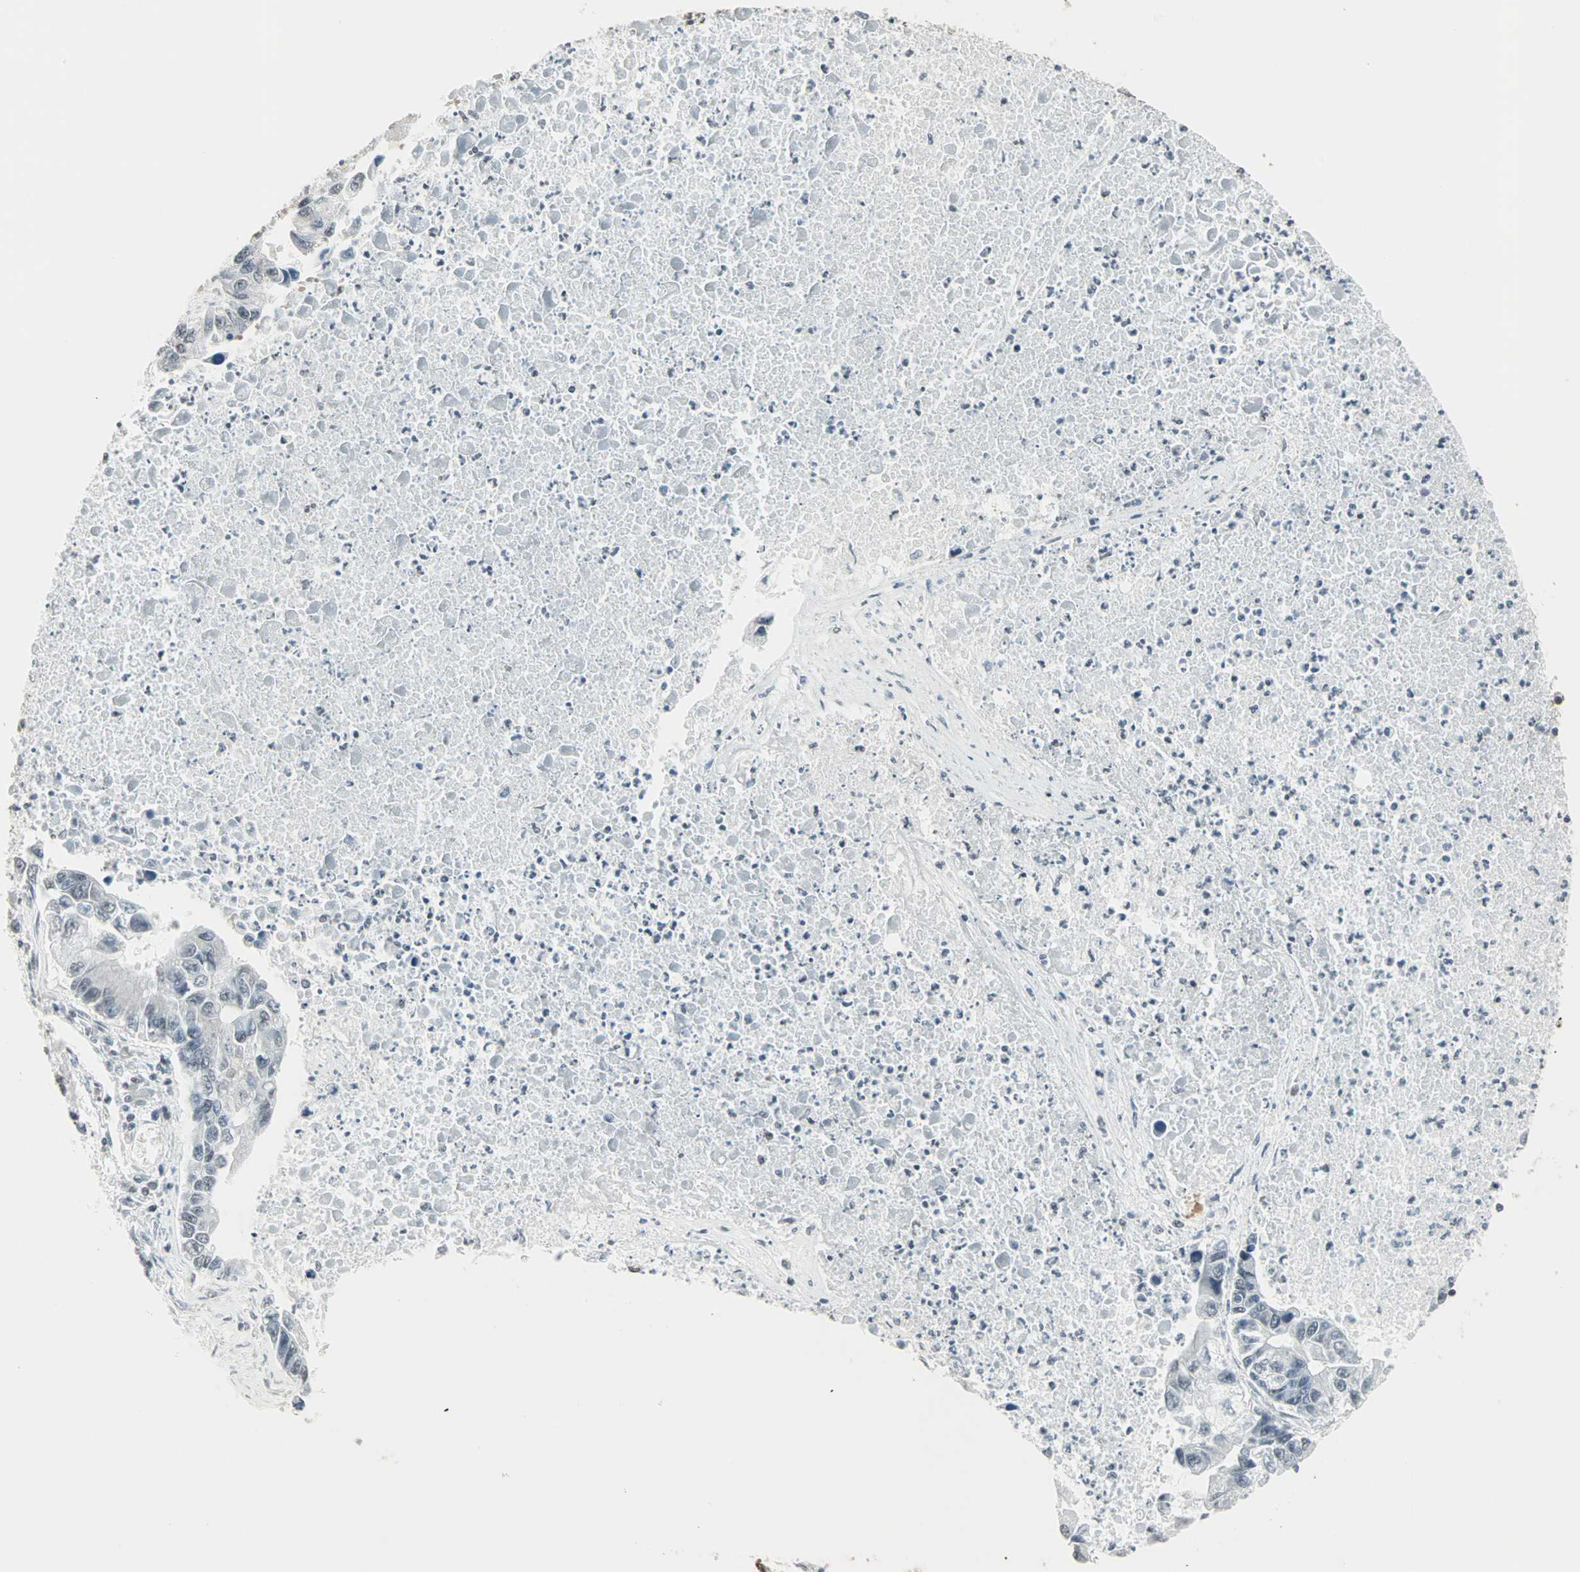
{"staining": {"intensity": "negative", "quantity": "none", "location": "none"}, "tissue": "lung cancer", "cell_type": "Tumor cells", "image_type": "cancer", "snomed": [{"axis": "morphology", "description": "Adenocarcinoma, NOS"}, {"axis": "topography", "description": "Lung"}], "caption": "An image of adenocarcinoma (lung) stained for a protein shows no brown staining in tumor cells.", "gene": "CBLC", "patient": {"sex": "female", "age": 51}}